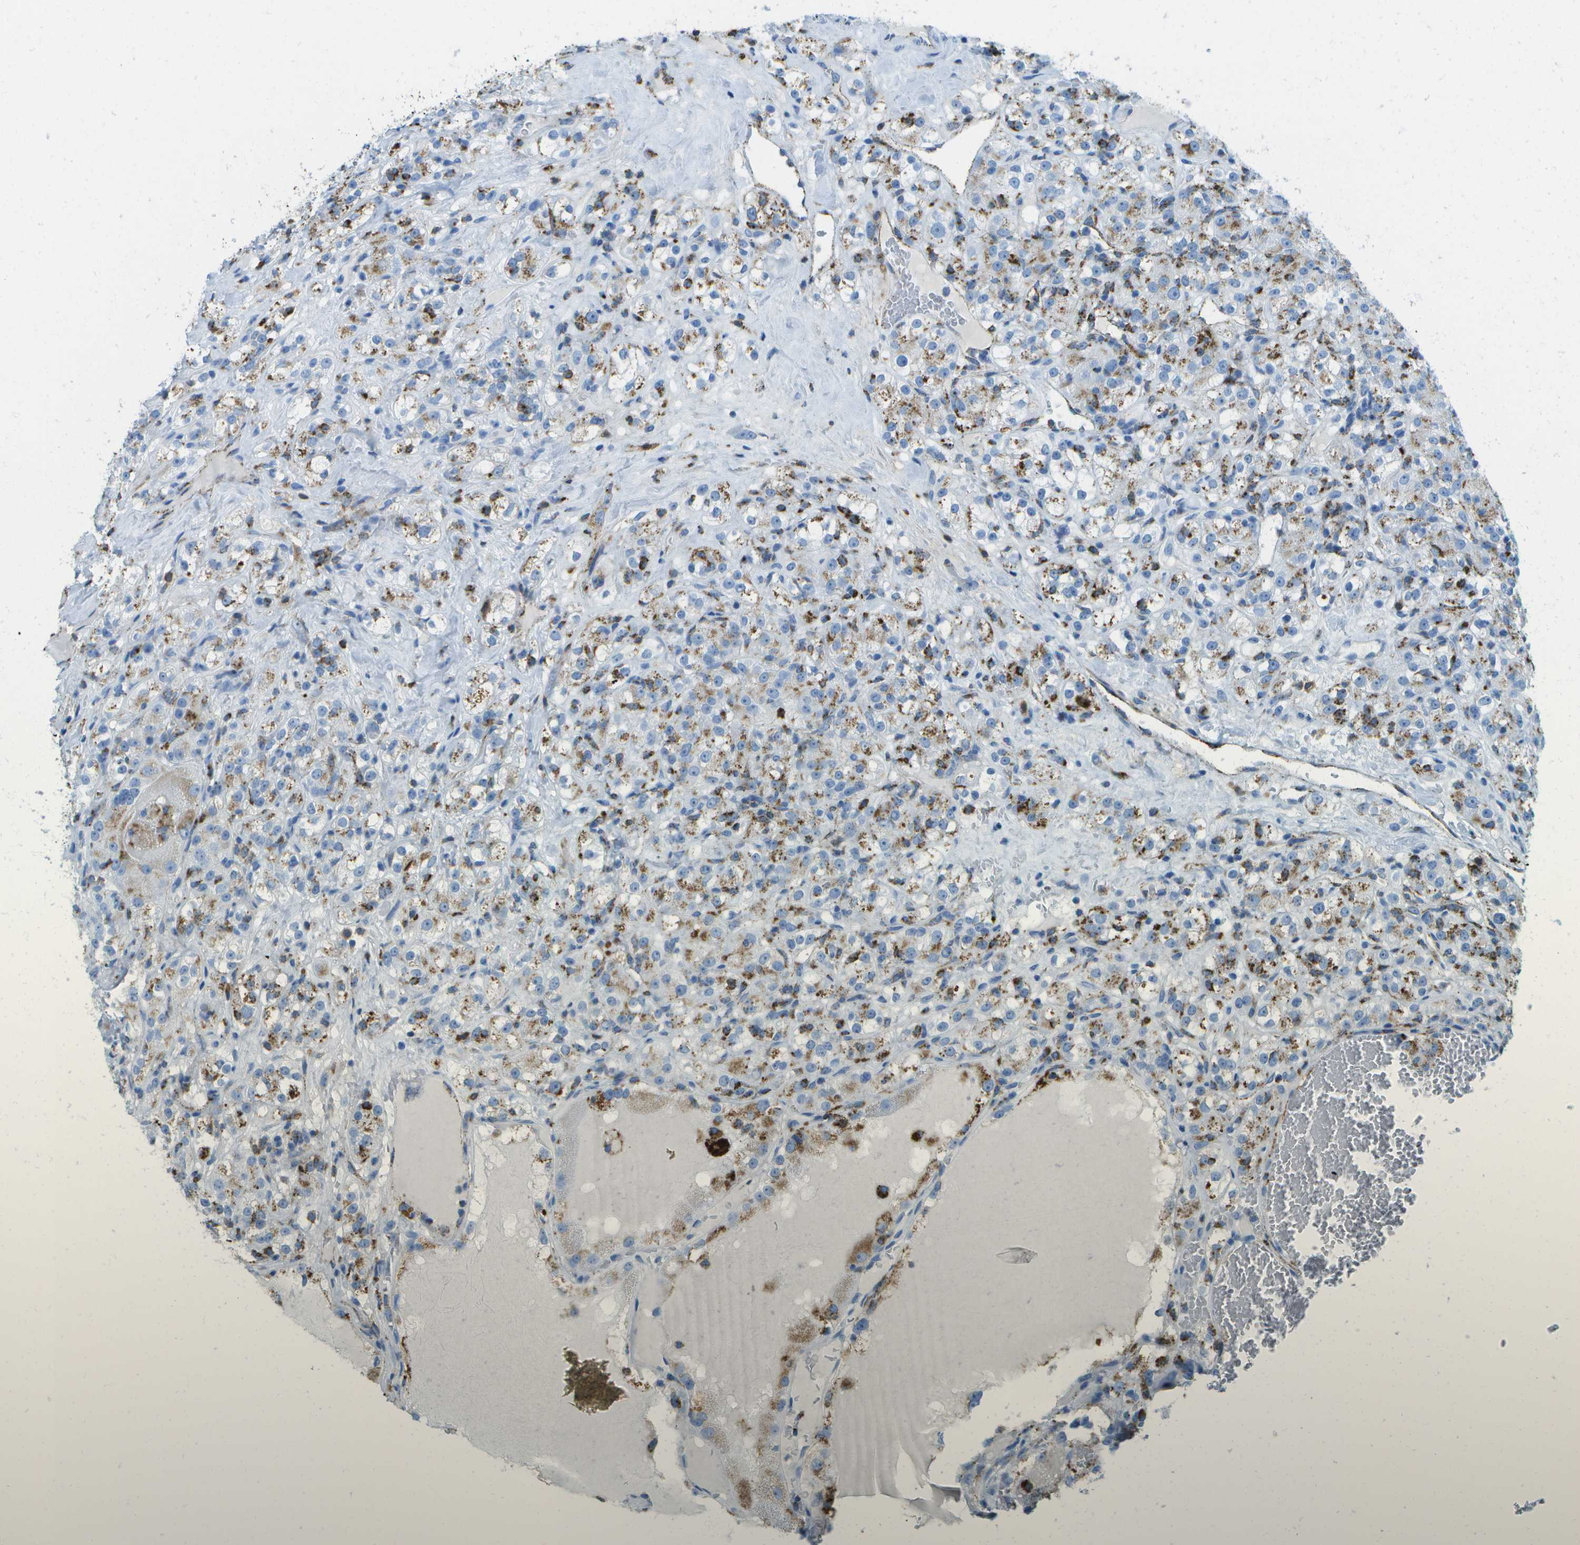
{"staining": {"intensity": "moderate", "quantity": "25%-75%", "location": "cytoplasmic/membranous"}, "tissue": "renal cancer", "cell_type": "Tumor cells", "image_type": "cancer", "snomed": [{"axis": "morphology", "description": "Normal tissue, NOS"}, {"axis": "morphology", "description": "Adenocarcinoma, NOS"}, {"axis": "topography", "description": "Kidney"}], "caption": "A brown stain highlights moderate cytoplasmic/membranous staining of a protein in adenocarcinoma (renal) tumor cells. (Brightfield microscopy of DAB IHC at high magnification).", "gene": "PRCP", "patient": {"sex": "male", "age": 61}}